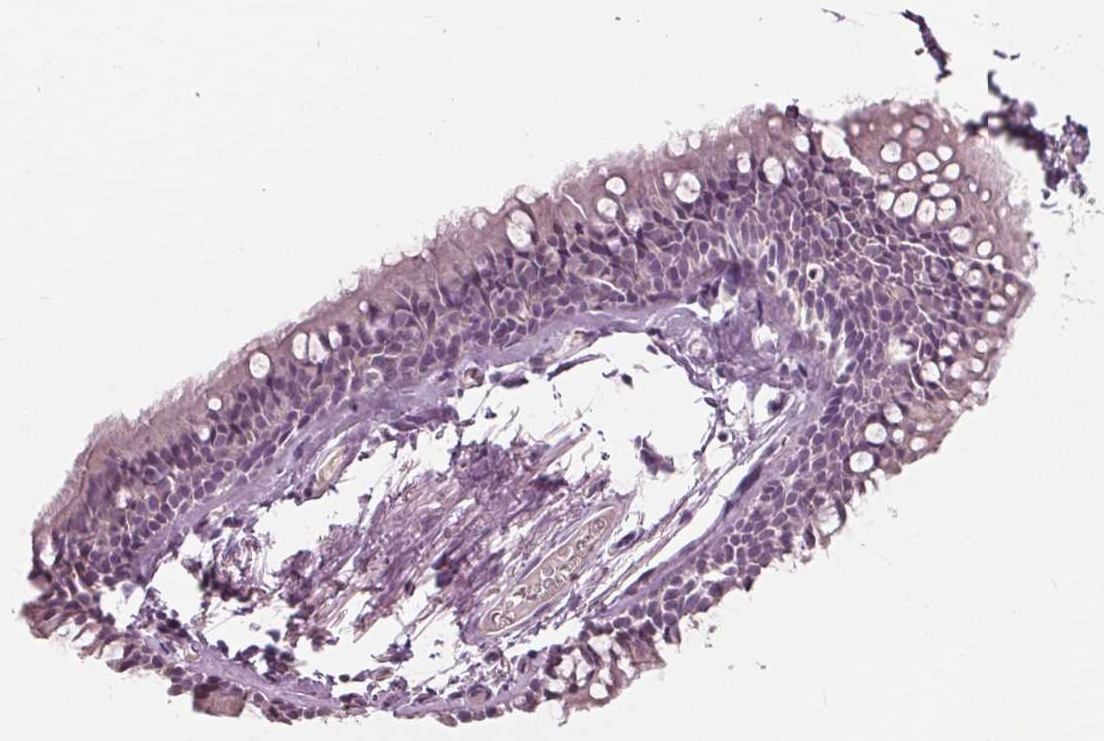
{"staining": {"intensity": "negative", "quantity": "none", "location": "none"}, "tissue": "soft tissue", "cell_type": "Chondrocytes", "image_type": "normal", "snomed": [{"axis": "morphology", "description": "Normal tissue, NOS"}, {"axis": "topography", "description": "Cartilage tissue"}, {"axis": "topography", "description": "Bronchus"}], "caption": "Immunohistochemistry image of unremarkable soft tissue: human soft tissue stained with DAB (3,3'-diaminobenzidine) shows no significant protein staining in chondrocytes.", "gene": "TKFC", "patient": {"sex": "female", "age": 79}}